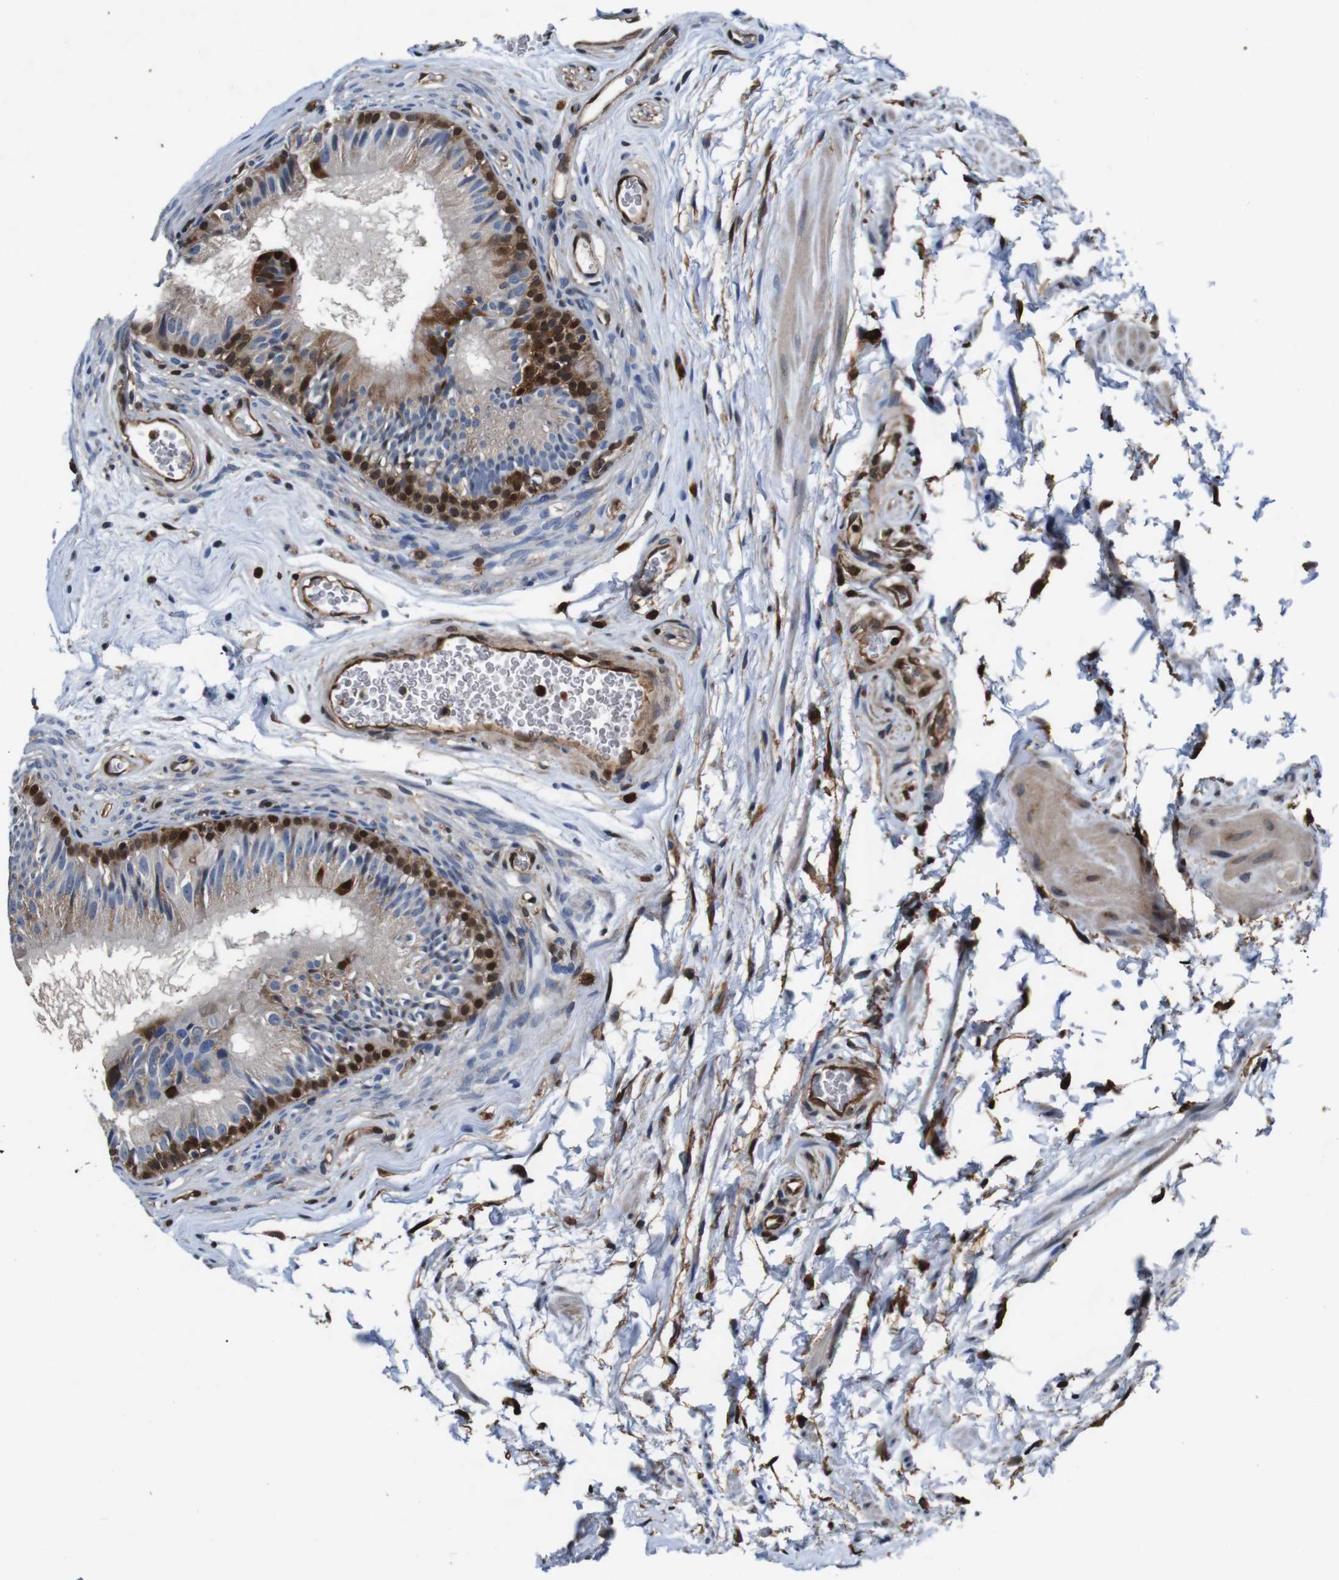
{"staining": {"intensity": "strong", "quantity": "<25%", "location": "cytoplasmic/membranous,nuclear"}, "tissue": "epididymis", "cell_type": "Glandular cells", "image_type": "normal", "snomed": [{"axis": "morphology", "description": "Normal tissue, NOS"}, {"axis": "topography", "description": "Epididymis"}], "caption": "Brown immunohistochemical staining in unremarkable epididymis exhibits strong cytoplasmic/membranous,nuclear expression in approximately <25% of glandular cells. The protein of interest is shown in brown color, while the nuclei are stained blue.", "gene": "ANXA1", "patient": {"sex": "male", "age": 36}}